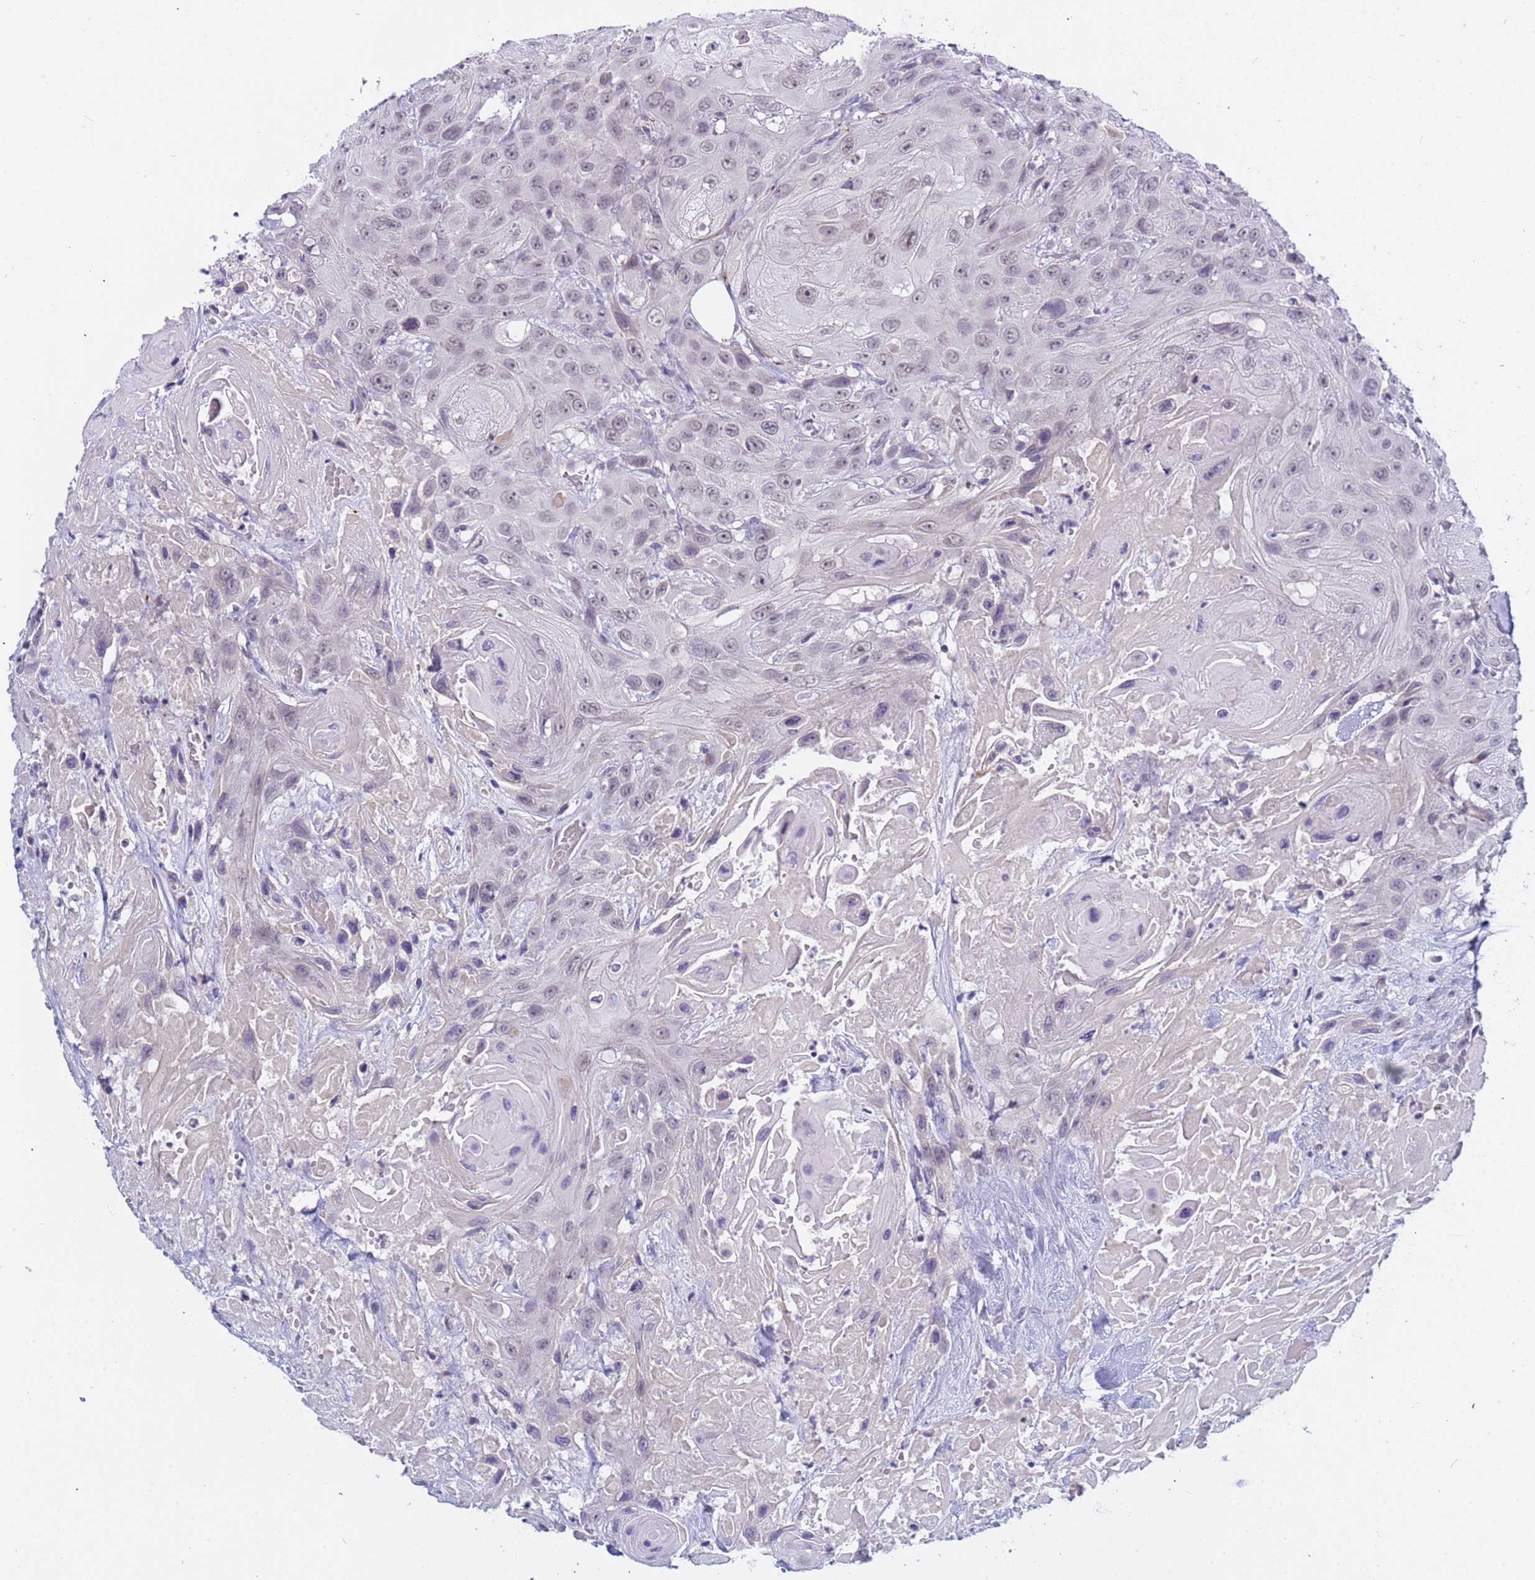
{"staining": {"intensity": "weak", "quantity": "<25%", "location": "nuclear"}, "tissue": "head and neck cancer", "cell_type": "Tumor cells", "image_type": "cancer", "snomed": [{"axis": "morphology", "description": "Squamous cell carcinoma, NOS"}, {"axis": "topography", "description": "Head-Neck"}], "caption": "DAB immunohistochemical staining of head and neck cancer shows no significant positivity in tumor cells. Brightfield microscopy of immunohistochemistry stained with DAB (3,3'-diaminobenzidine) (brown) and hematoxylin (blue), captured at high magnification.", "gene": "CXorf65", "patient": {"sex": "male", "age": 81}}